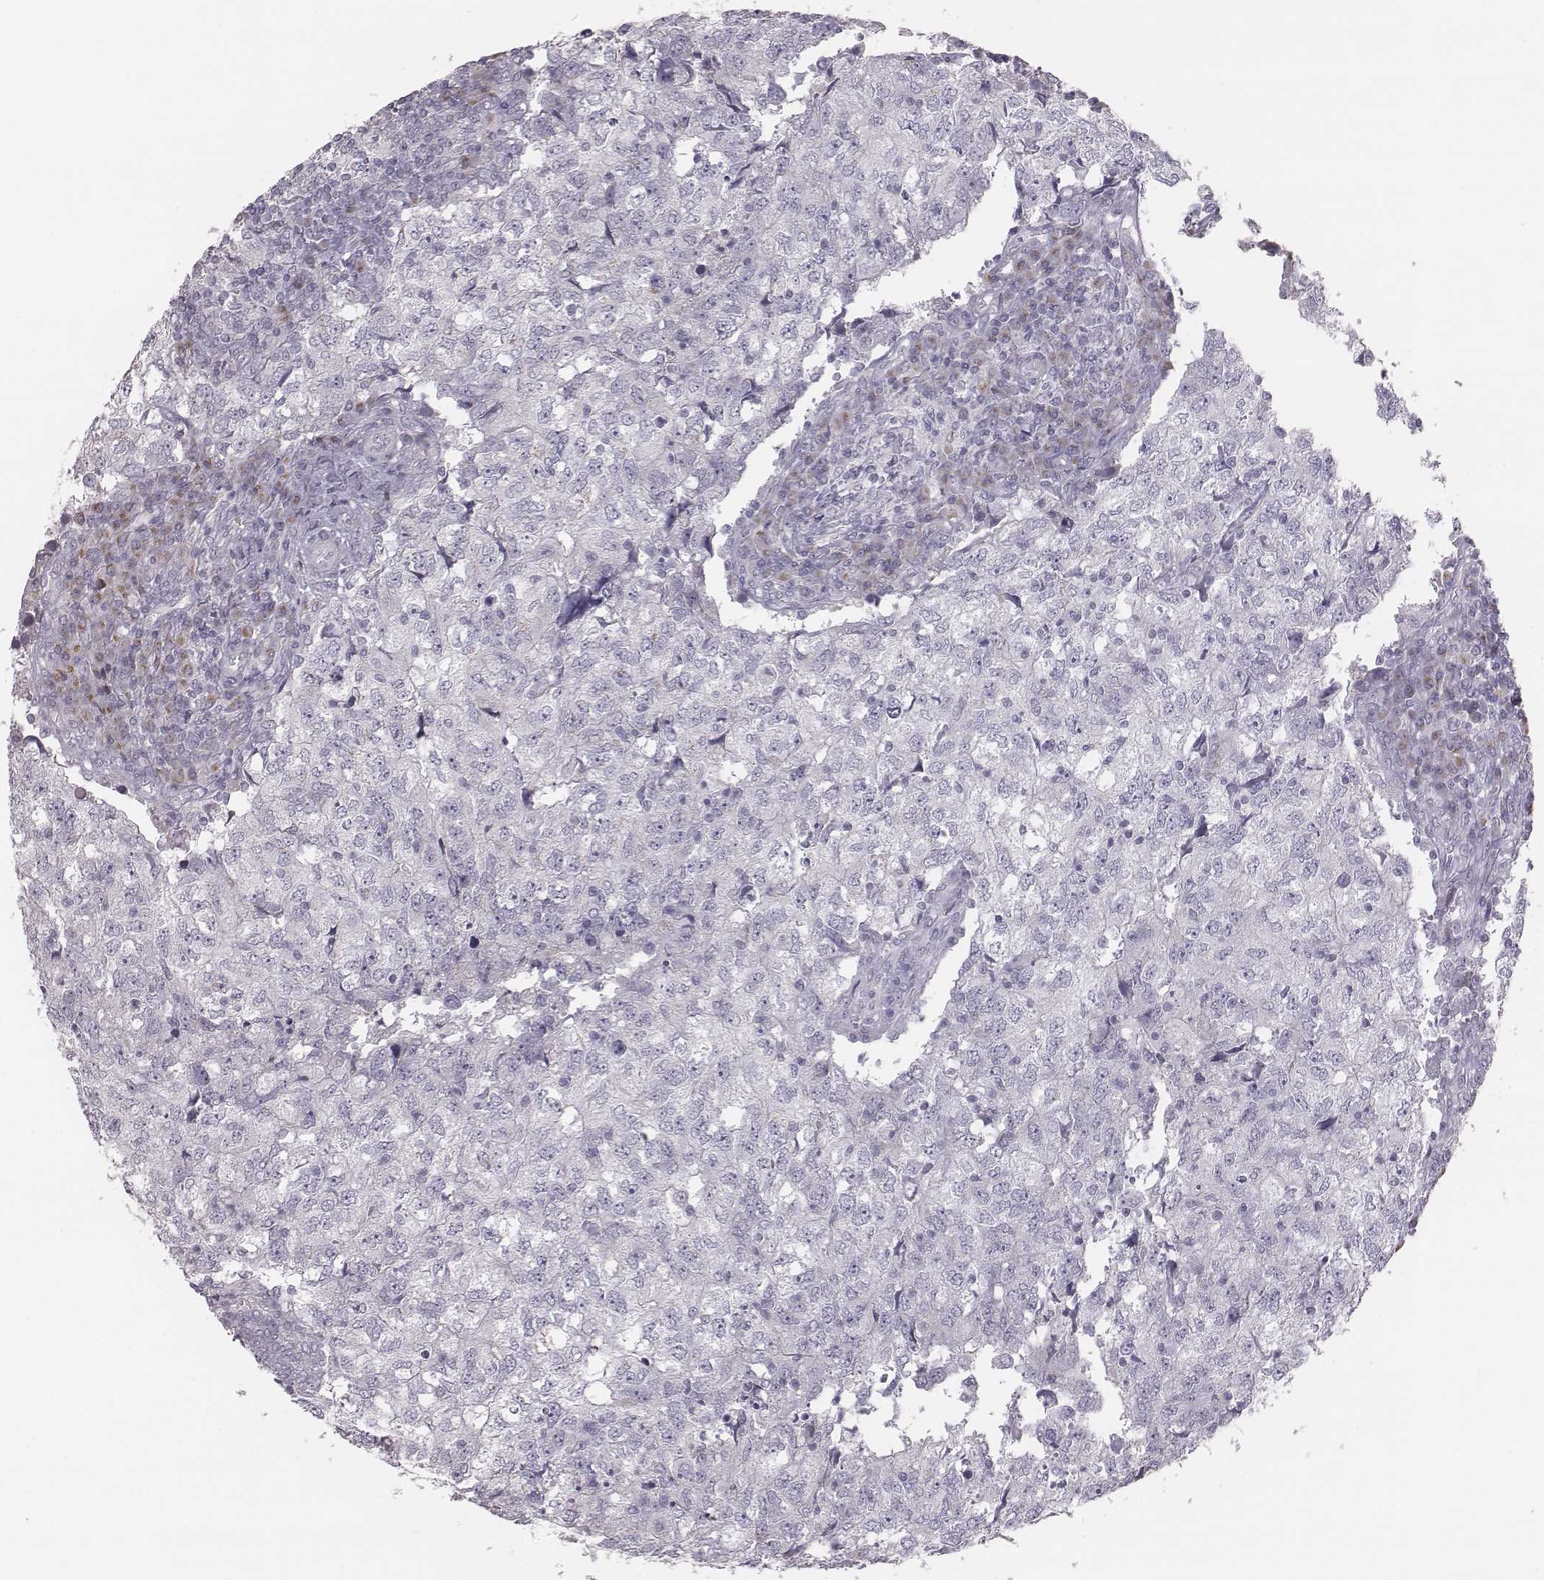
{"staining": {"intensity": "negative", "quantity": "none", "location": "none"}, "tissue": "breast cancer", "cell_type": "Tumor cells", "image_type": "cancer", "snomed": [{"axis": "morphology", "description": "Duct carcinoma"}, {"axis": "topography", "description": "Breast"}], "caption": "Immunohistochemistry (IHC) micrograph of neoplastic tissue: human breast cancer stained with DAB shows no significant protein positivity in tumor cells. (DAB immunohistochemistry visualized using brightfield microscopy, high magnification).", "gene": "C6orf58", "patient": {"sex": "female", "age": 30}}